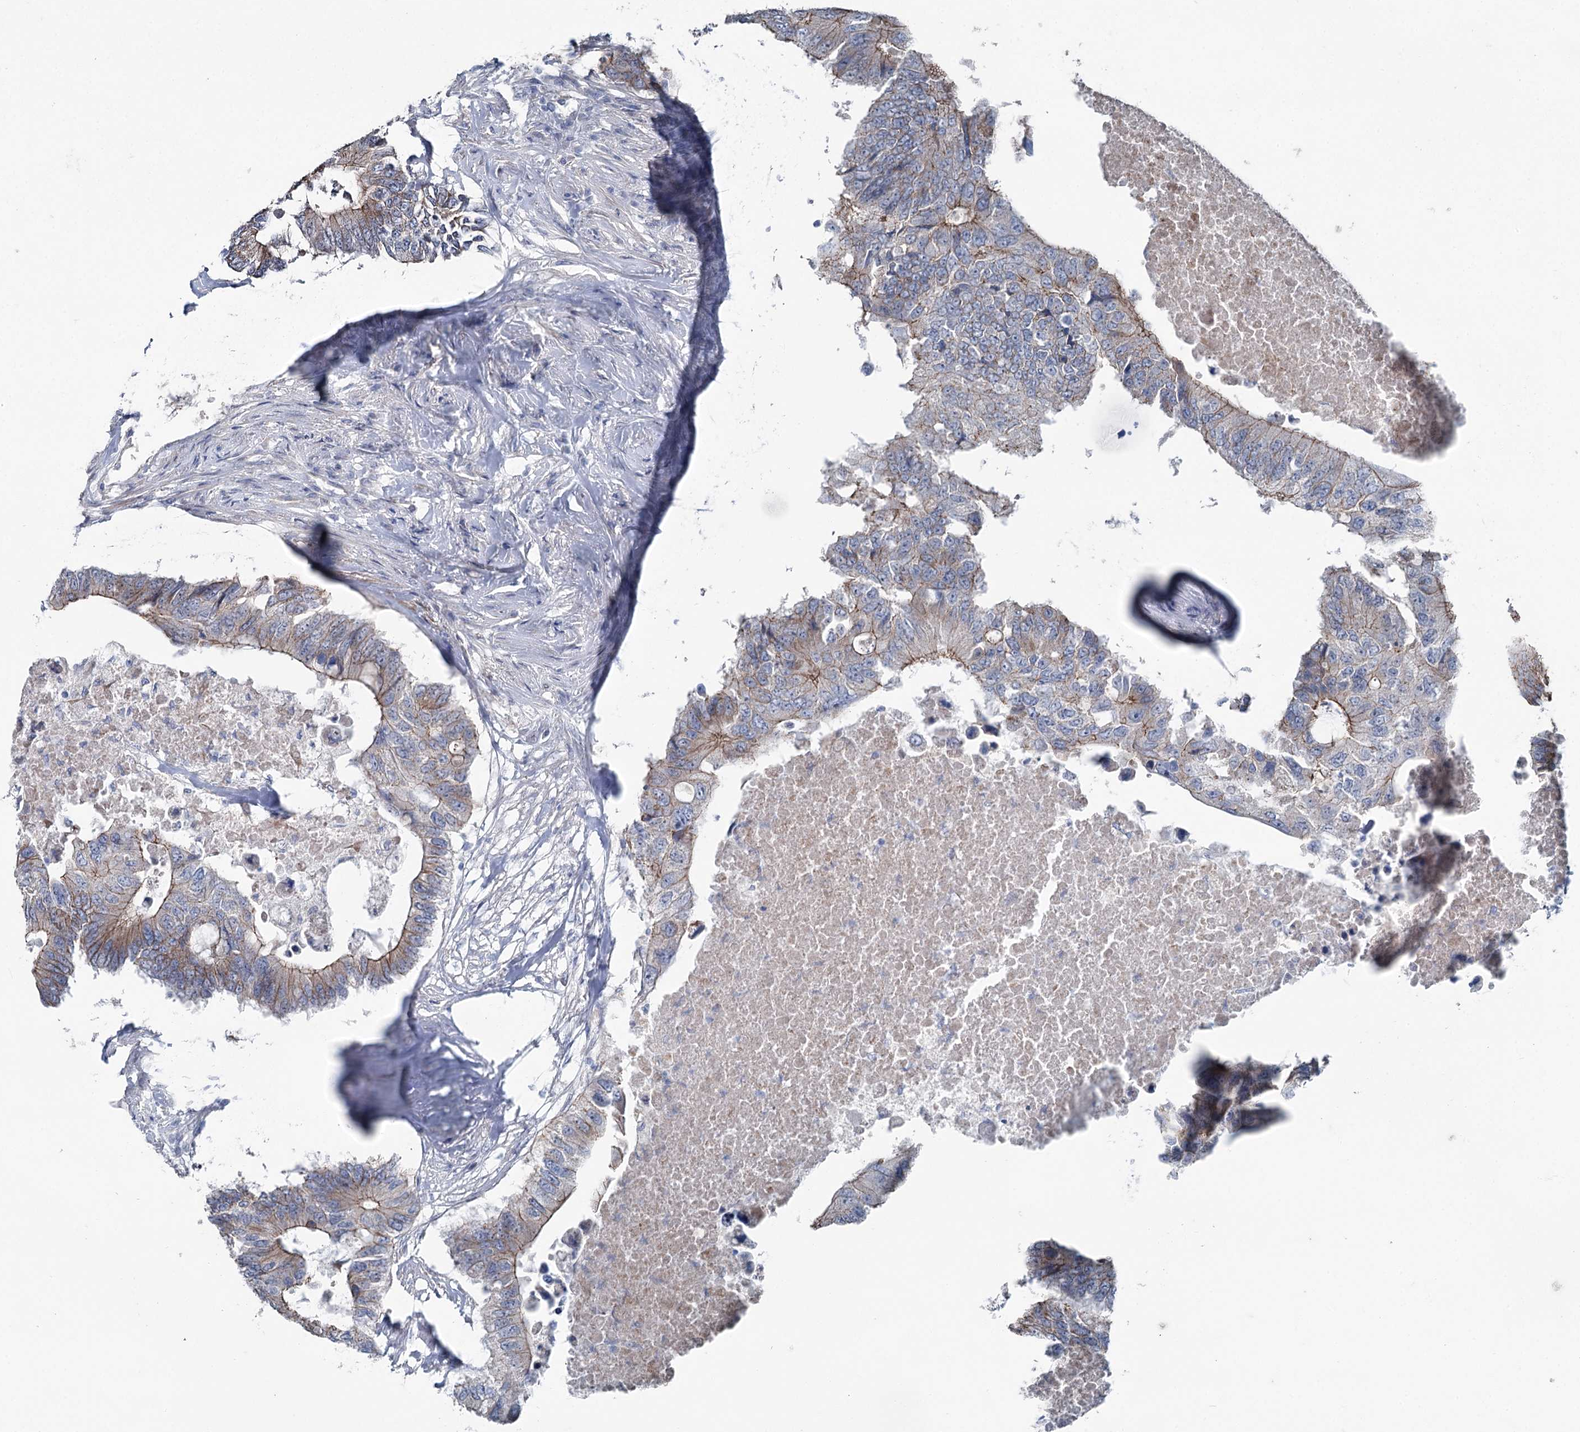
{"staining": {"intensity": "moderate", "quantity": "25%-75%", "location": "cytoplasmic/membranous"}, "tissue": "colorectal cancer", "cell_type": "Tumor cells", "image_type": "cancer", "snomed": [{"axis": "morphology", "description": "Adenocarcinoma, NOS"}, {"axis": "topography", "description": "Colon"}], "caption": "Immunohistochemistry staining of adenocarcinoma (colorectal), which displays medium levels of moderate cytoplasmic/membranous positivity in about 25%-75% of tumor cells indicating moderate cytoplasmic/membranous protein expression. The staining was performed using DAB (3,3'-diaminobenzidine) (brown) for protein detection and nuclei were counterstained in hematoxylin (blue).", "gene": "FAM120B", "patient": {"sex": "male", "age": 71}}